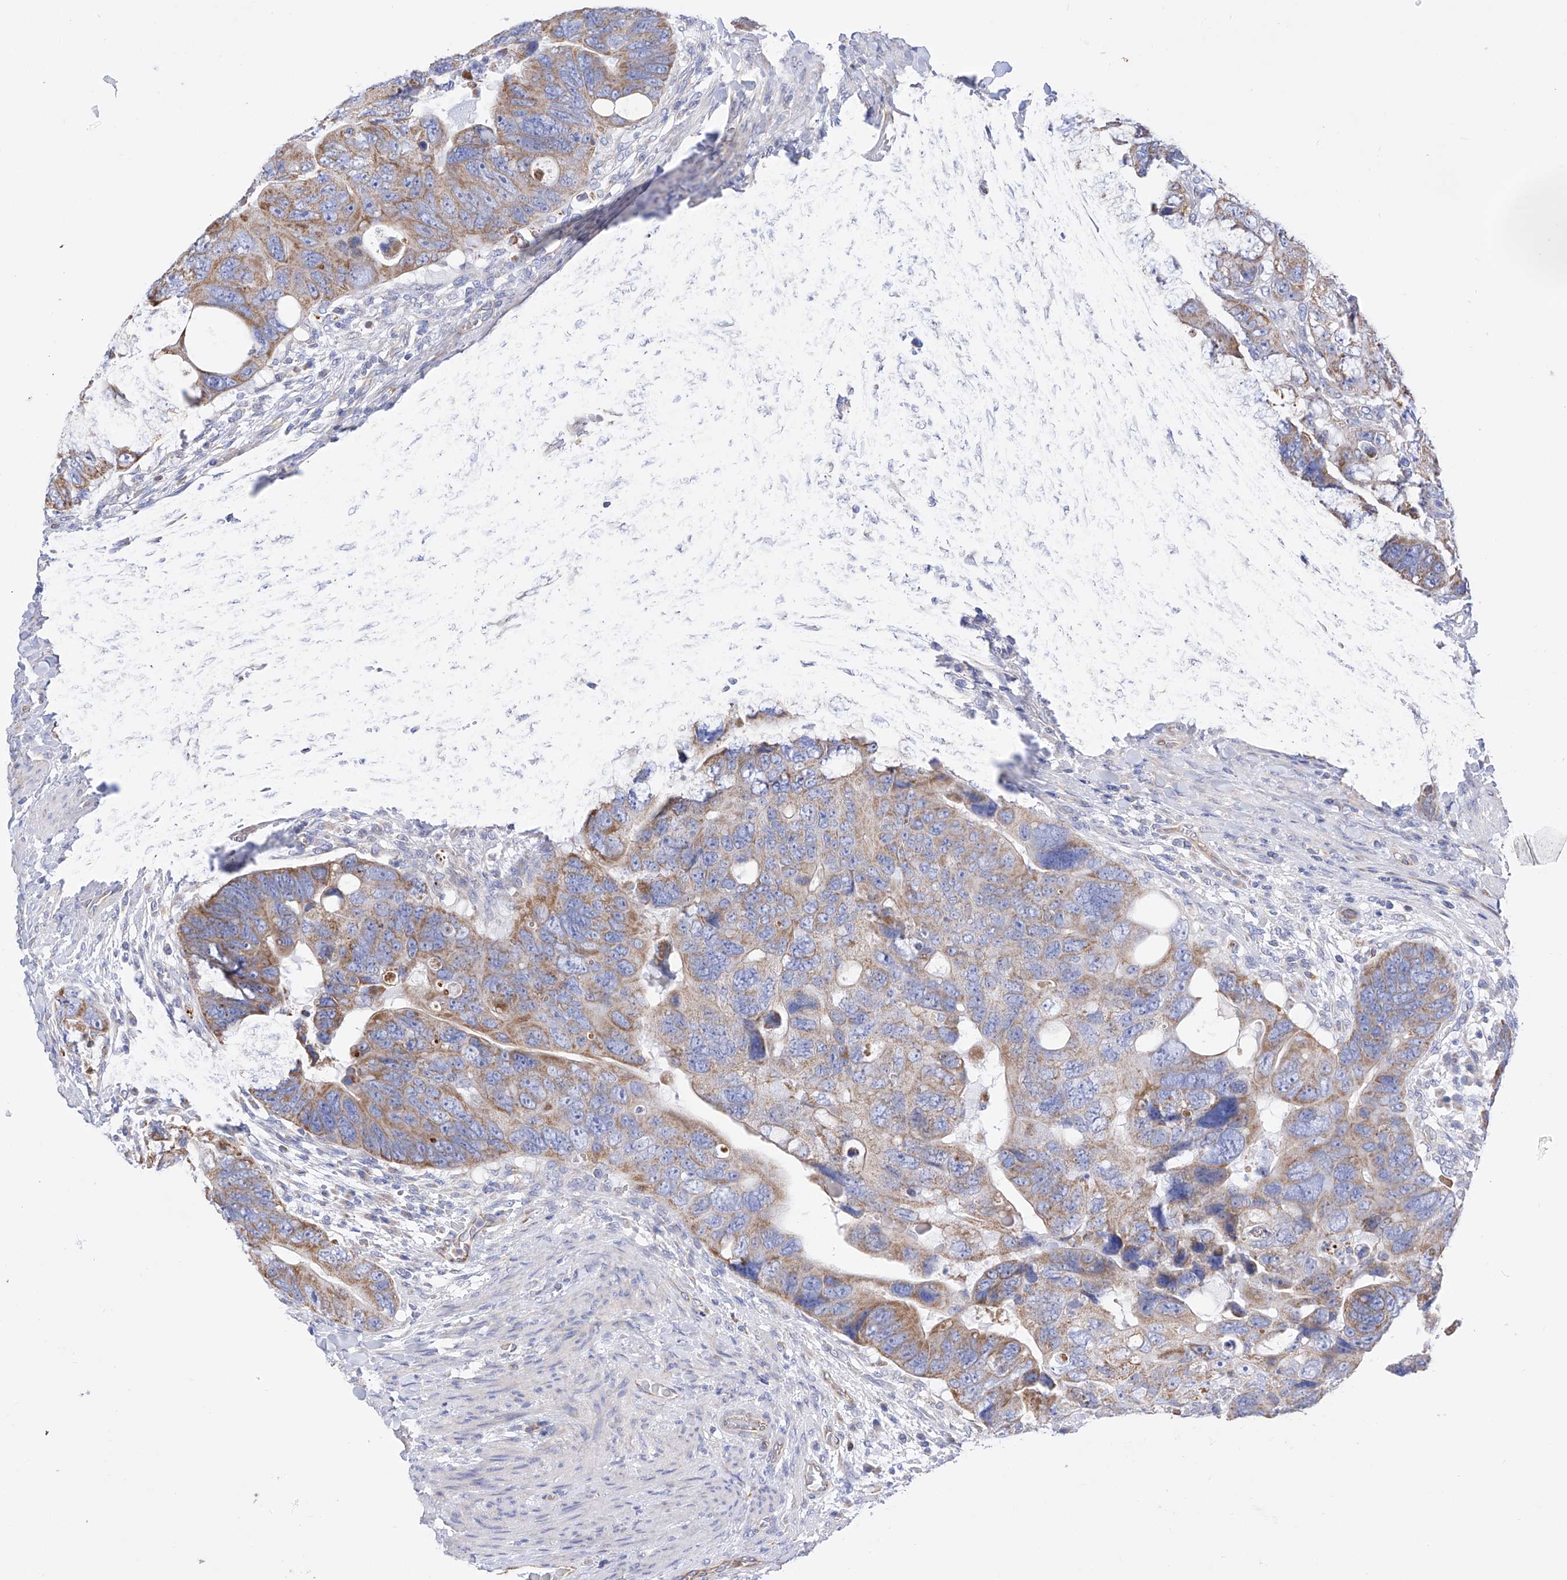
{"staining": {"intensity": "moderate", "quantity": ">75%", "location": "cytoplasmic/membranous"}, "tissue": "colorectal cancer", "cell_type": "Tumor cells", "image_type": "cancer", "snomed": [{"axis": "morphology", "description": "Adenocarcinoma, NOS"}, {"axis": "topography", "description": "Rectum"}], "caption": "This is a micrograph of immunohistochemistry staining of colorectal adenocarcinoma, which shows moderate expression in the cytoplasmic/membranous of tumor cells.", "gene": "FLG", "patient": {"sex": "male", "age": 59}}